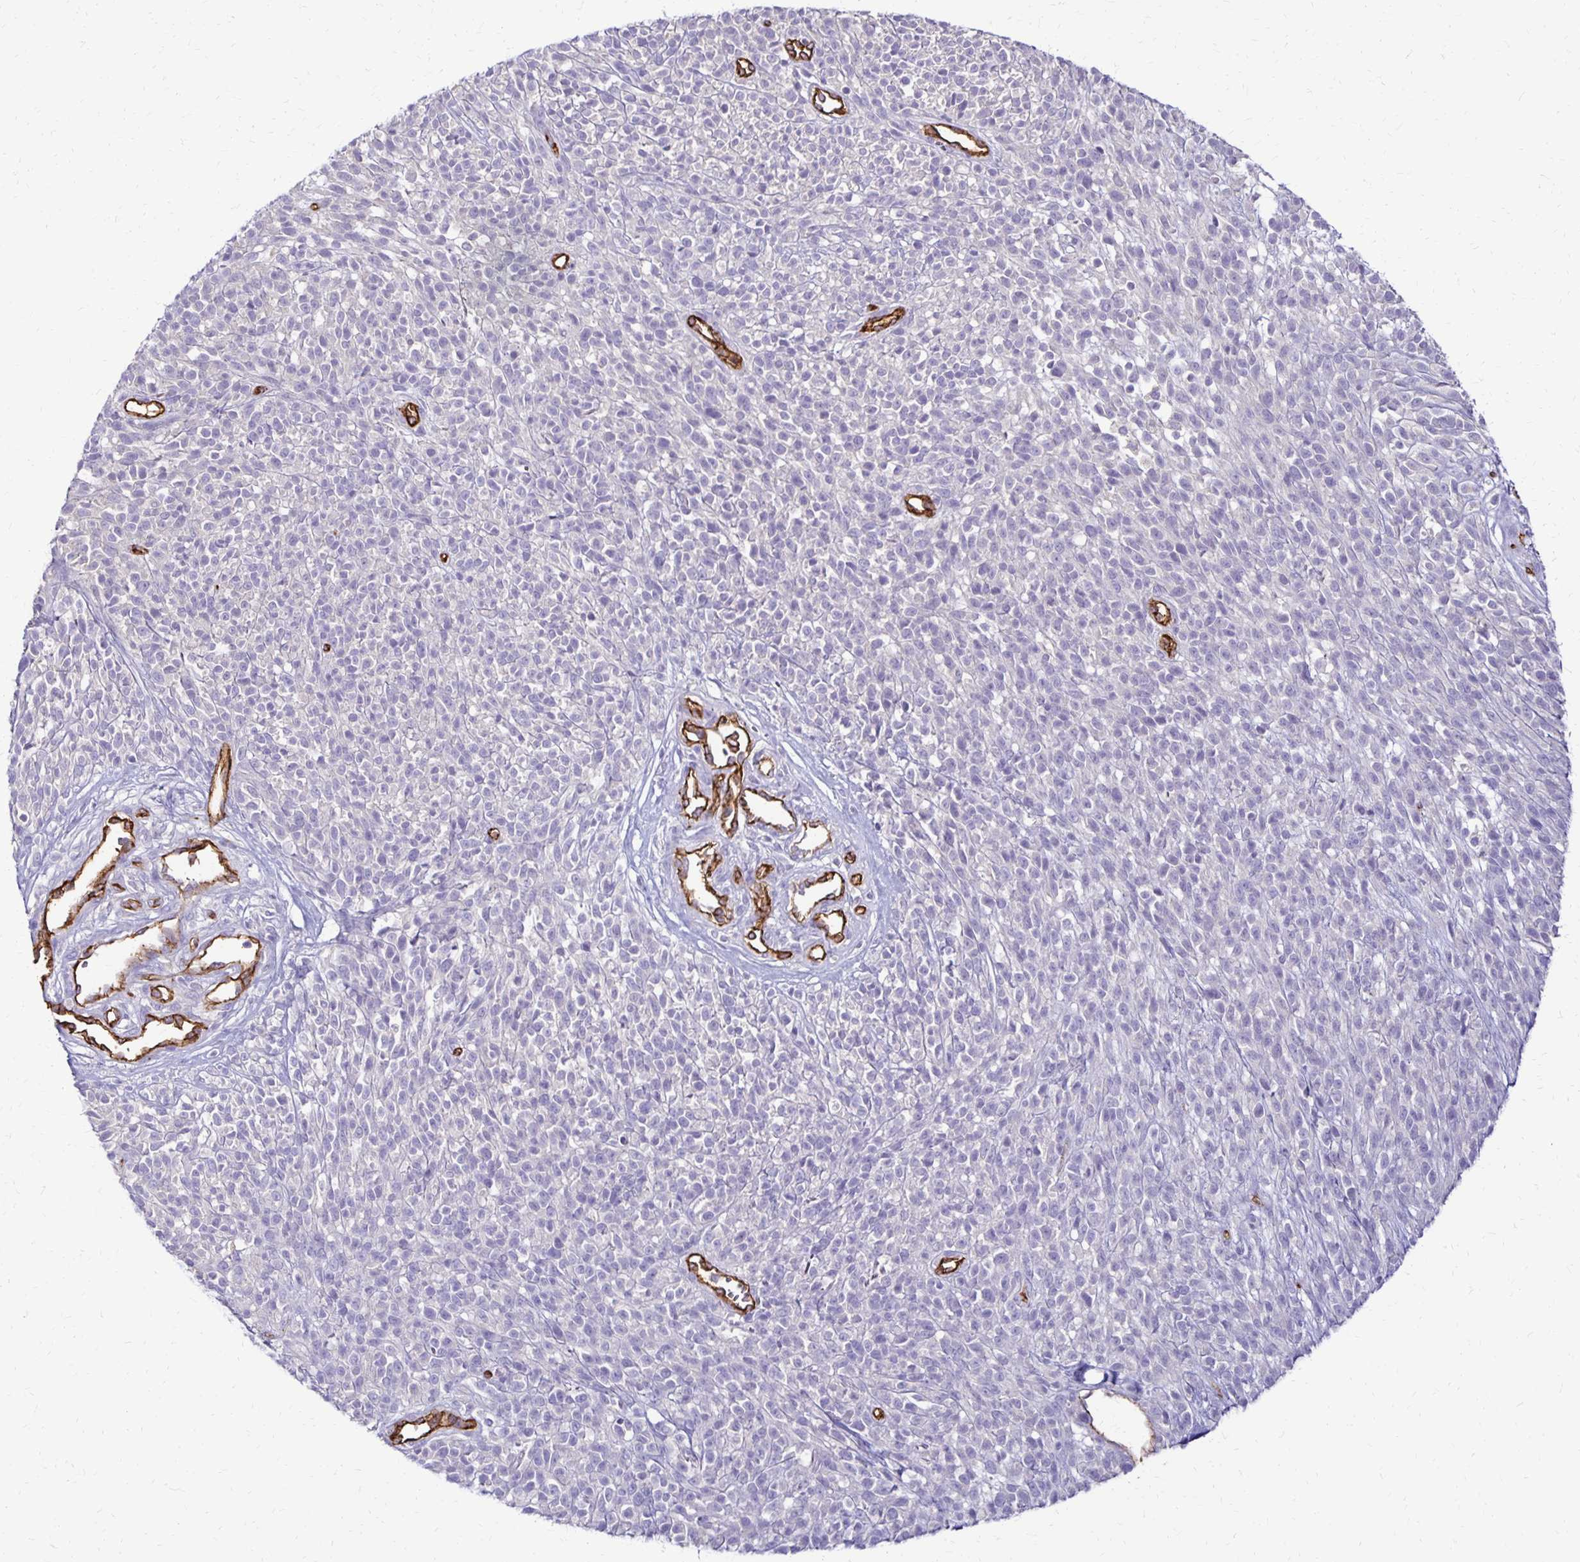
{"staining": {"intensity": "negative", "quantity": "none", "location": "none"}, "tissue": "melanoma", "cell_type": "Tumor cells", "image_type": "cancer", "snomed": [{"axis": "morphology", "description": "Malignant melanoma, NOS"}, {"axis": "topography", "description": "Skin"}, {"axis": "topography", "description": "Skin of trunk"}], "caption": "Tumor cells show no significant protein positivity in malignant melanoma.", "gene": "TTYH1", "patient": {"sex": "male", "age": 74}}